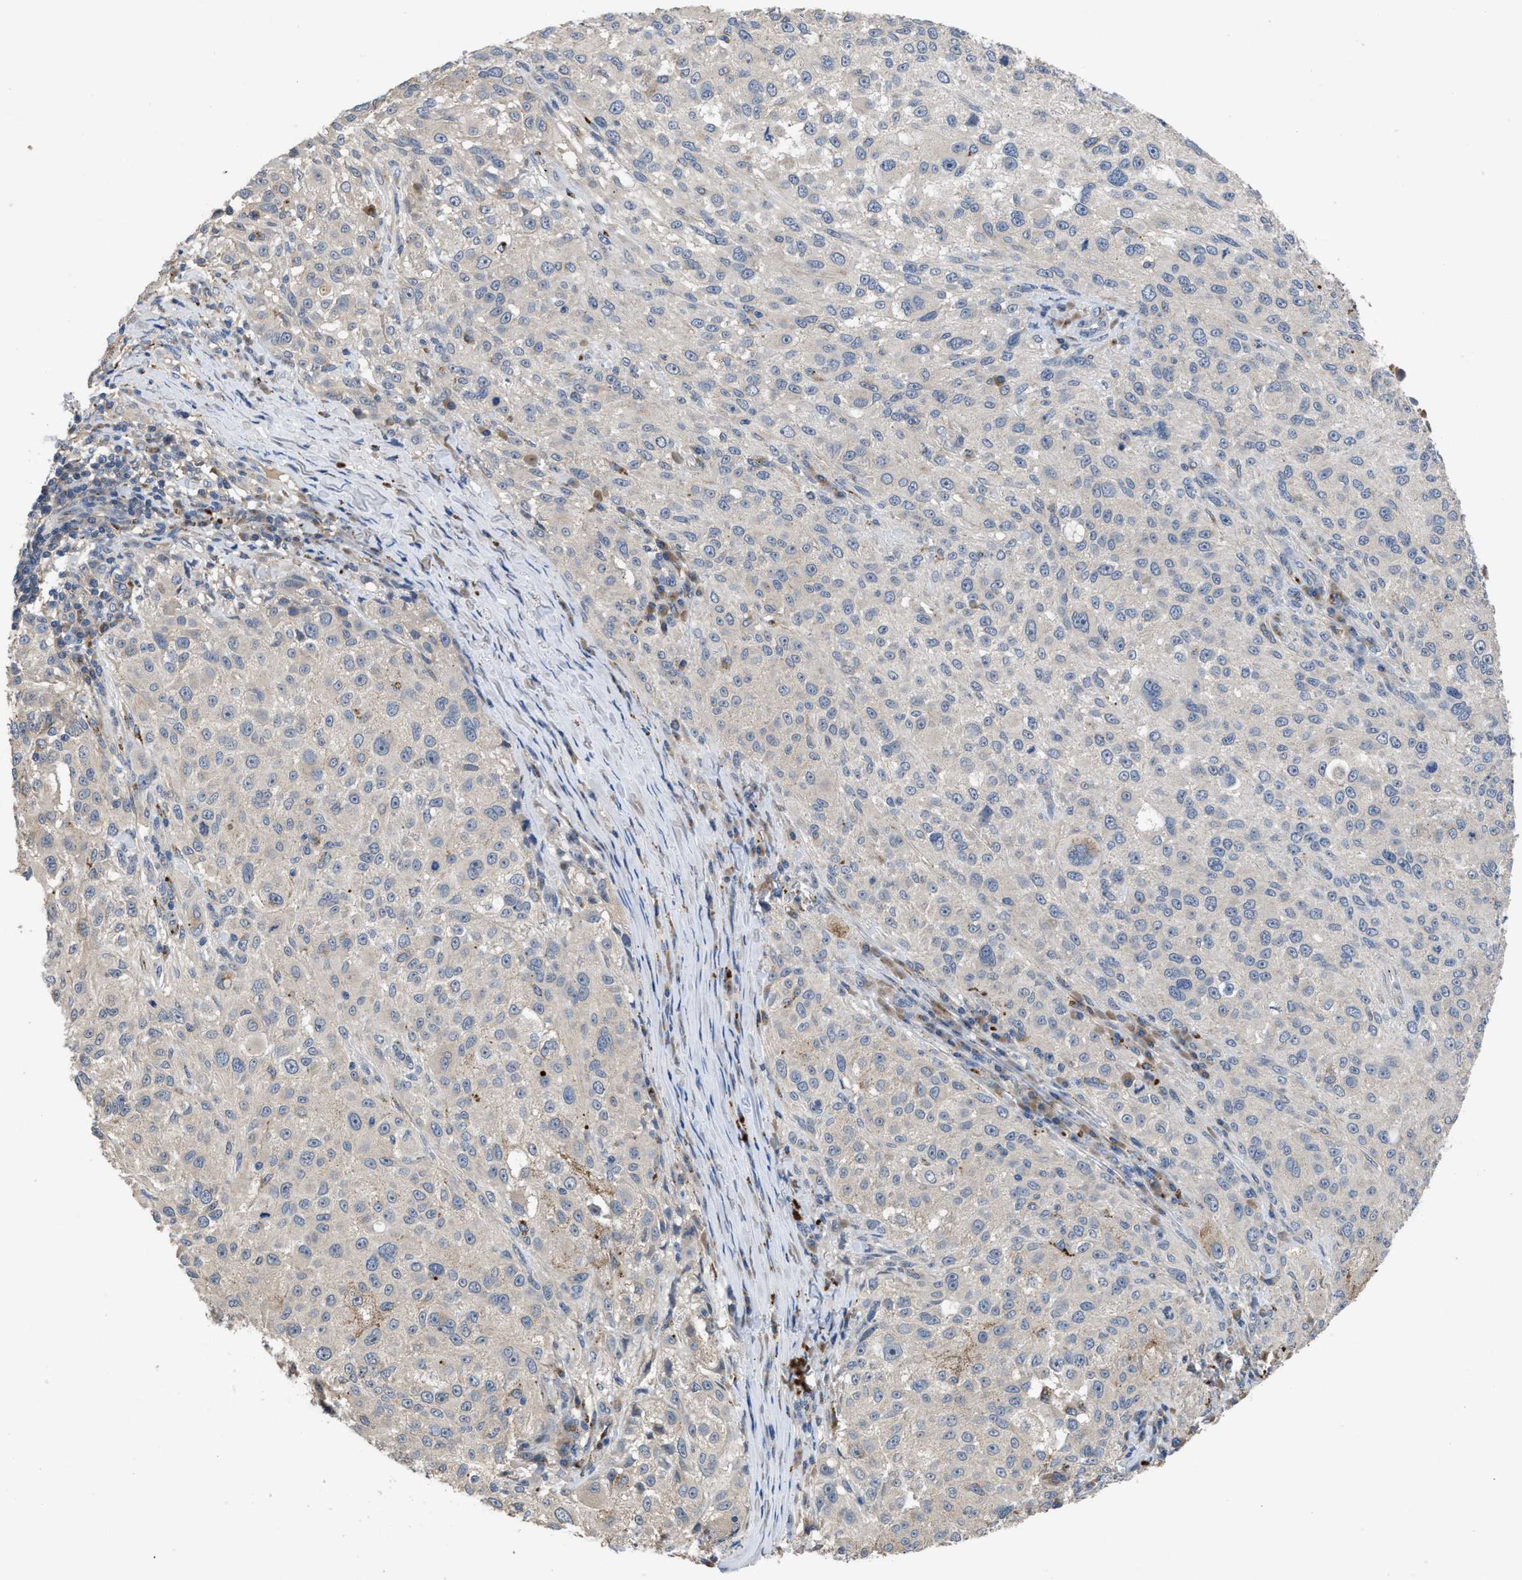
{"staining": {"intensity": "negative", "quantity": "none", "location": "none"}, "tissue": "melanoma", "cell_type": "Tumor cells", "image_type": "cancer", "snomed": [{"axis": "morphology", "description": "Necrosis, NOS"}, {"axis": "morphology", "description": "Malignant melanoma, NOS"}, {"axis": "topography", "description": "Skin"}], "caption": "Melanoma was stained to show a protein in brown. There is no significant positivity in tumor cells. The staining was performed using DAB to visualize the protein expression in brown, while the nuclei were stained in blue with hematoxylin (Magnification: 20x).", "gene": "SIK2", "patient": {"sex": "female", "age": 87}}